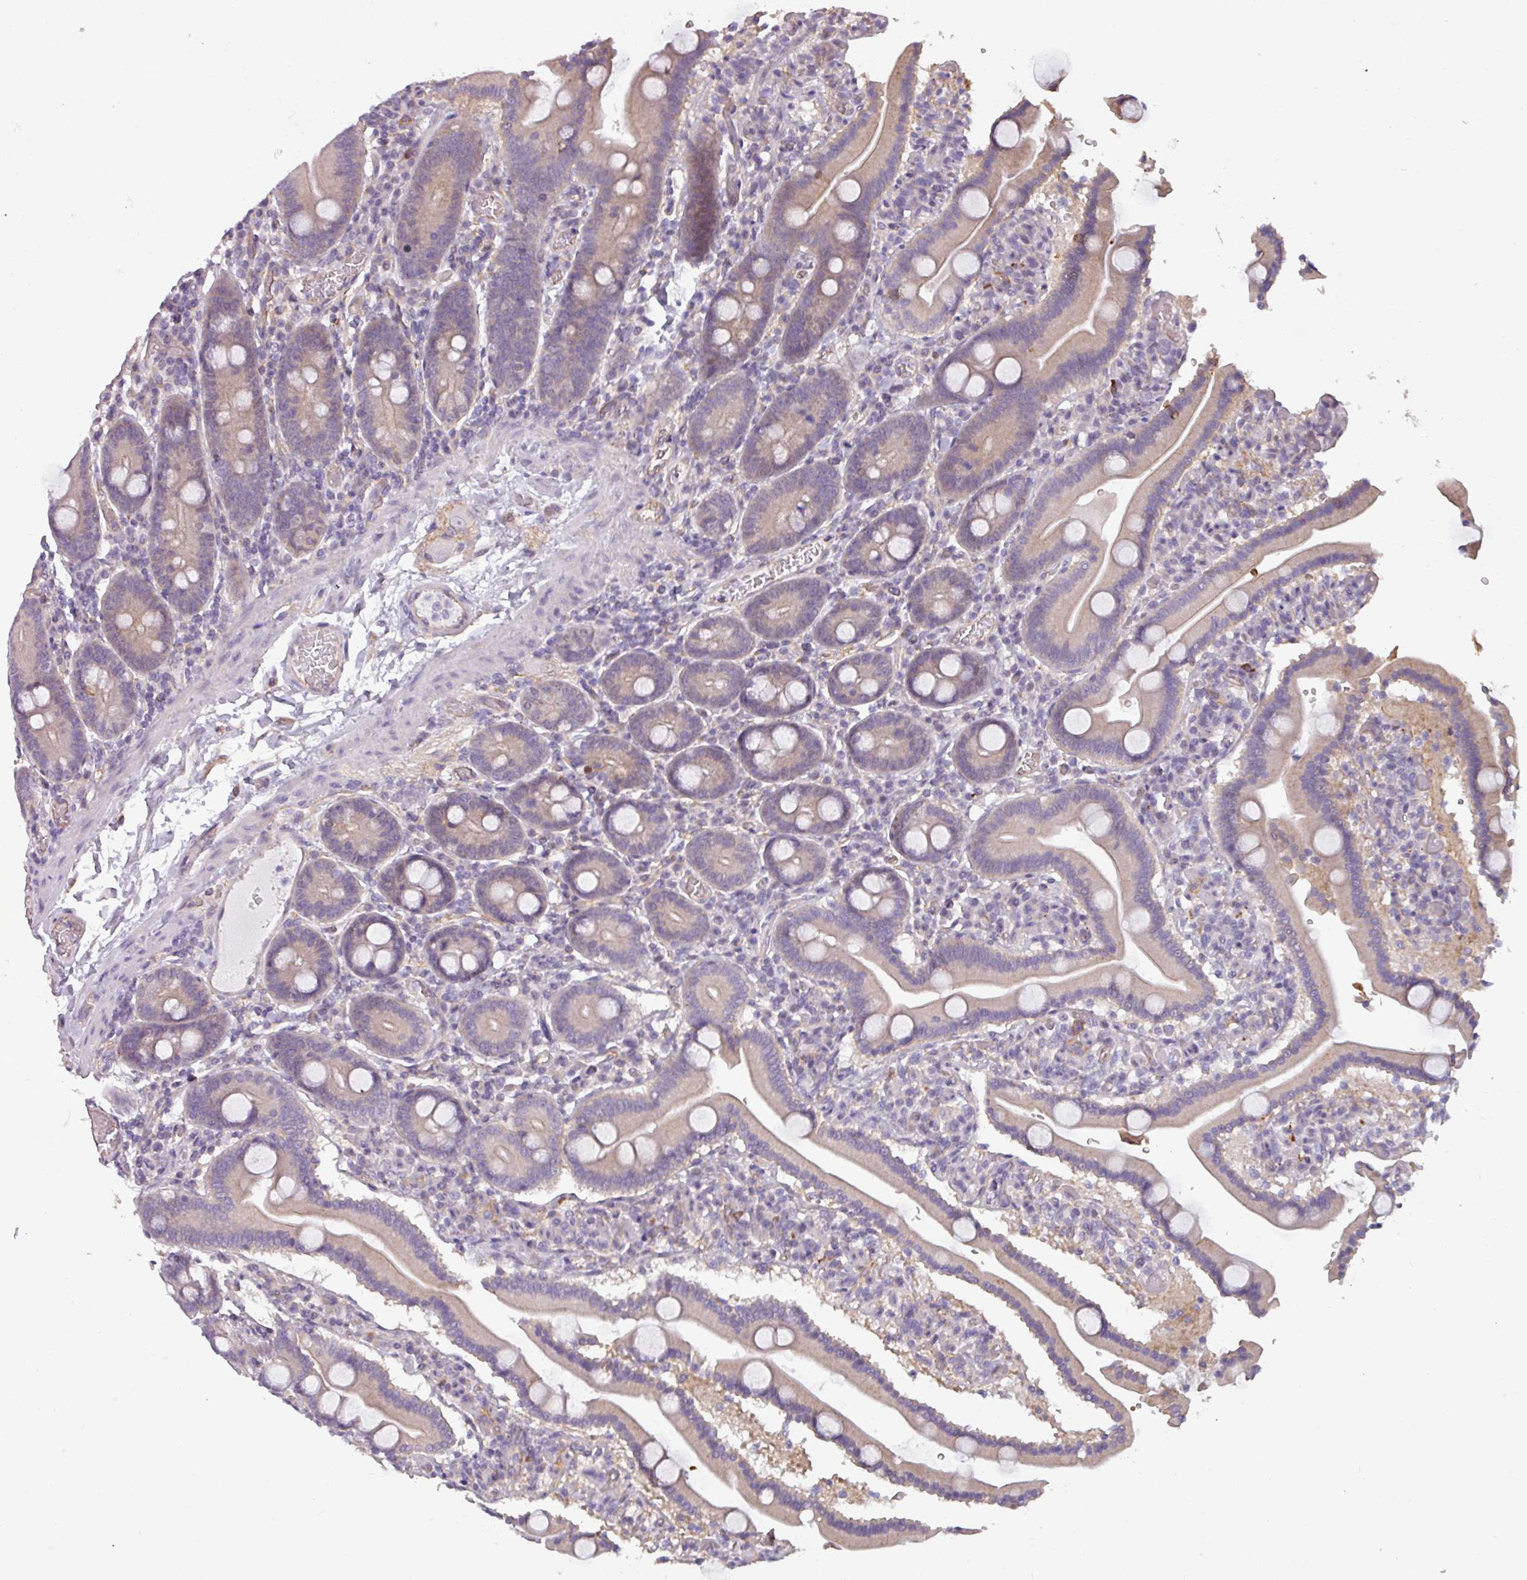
{"staining": {"intensity": "moderate", "quantity": "25%-75%", "location": "cytoplasmic/membranous"}, "tissue": "duodenum", "cell_type": "Glandular cells", "image_type": "normal", "snomed": [{"axis": "morphology", "description": "Normal tissue, NOS"}, {"axis": "topography", "description": "Duodenum"}], "caption": "DAB (3,3'-diaminobenzidine) immunohistochemical staining of benign human duodenum shows moderate cytoplasmic/membranous protein positivity in about 25%-75% of glandular cells.", "gene": "BUD23", "patient": {"sex": "male", "age": 55}}